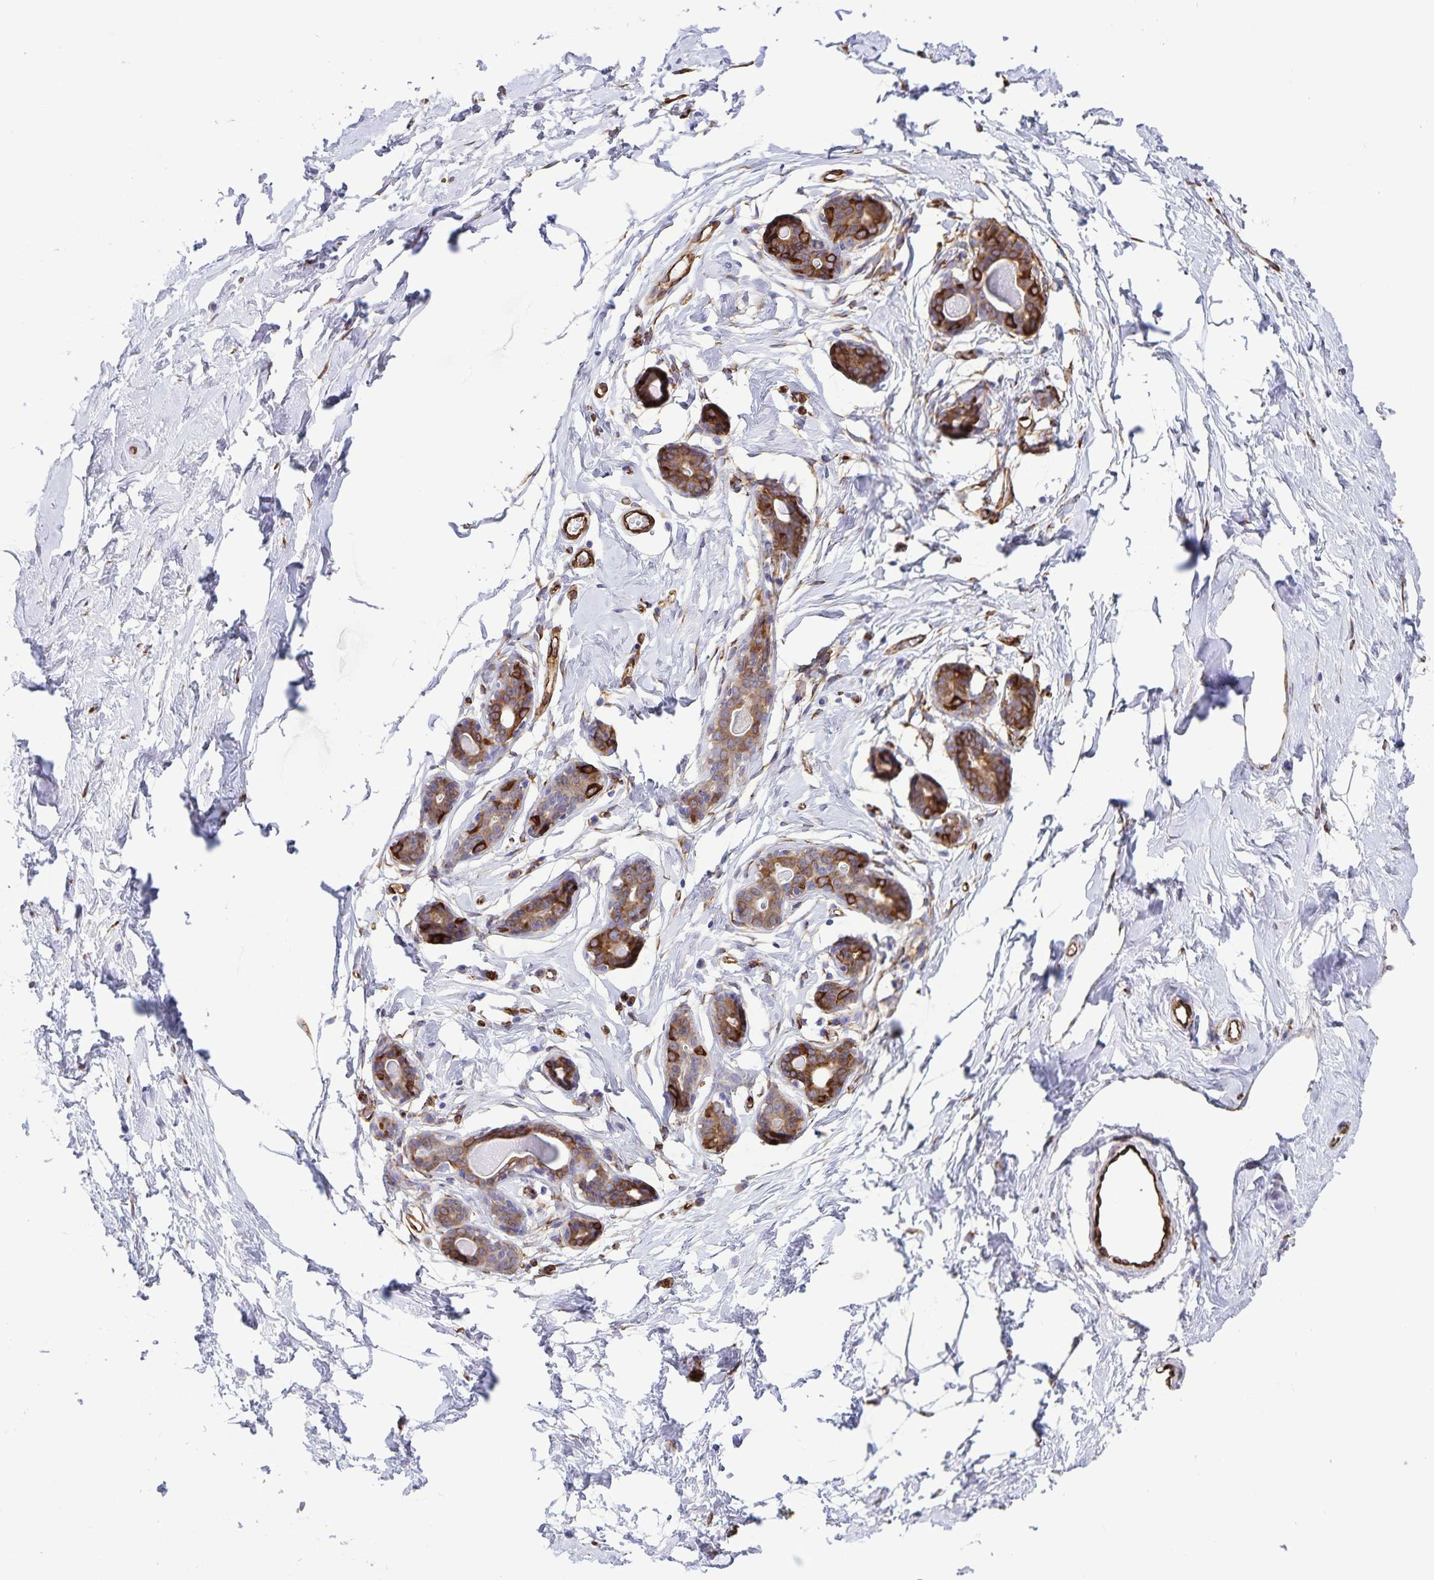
{"staining": {"intensity": "negative", "quantity": "none", "location": "none"}, "tissue": "breast", "cell_type": "Adipocytes", "image_type": "normal", "snomed": [{"axis": "morphology", "description": "Normal tissue, NOS"}, {"axis": "topography", "description": "Breast"}], "caption": "DAB (3,3'-diaminobenzidine) immunohistochemical staining of unremarkable breast reveals no significant expression in adipocytes.", "gene": "RCN1", "patient": {"sex": "female", "age": 45}}